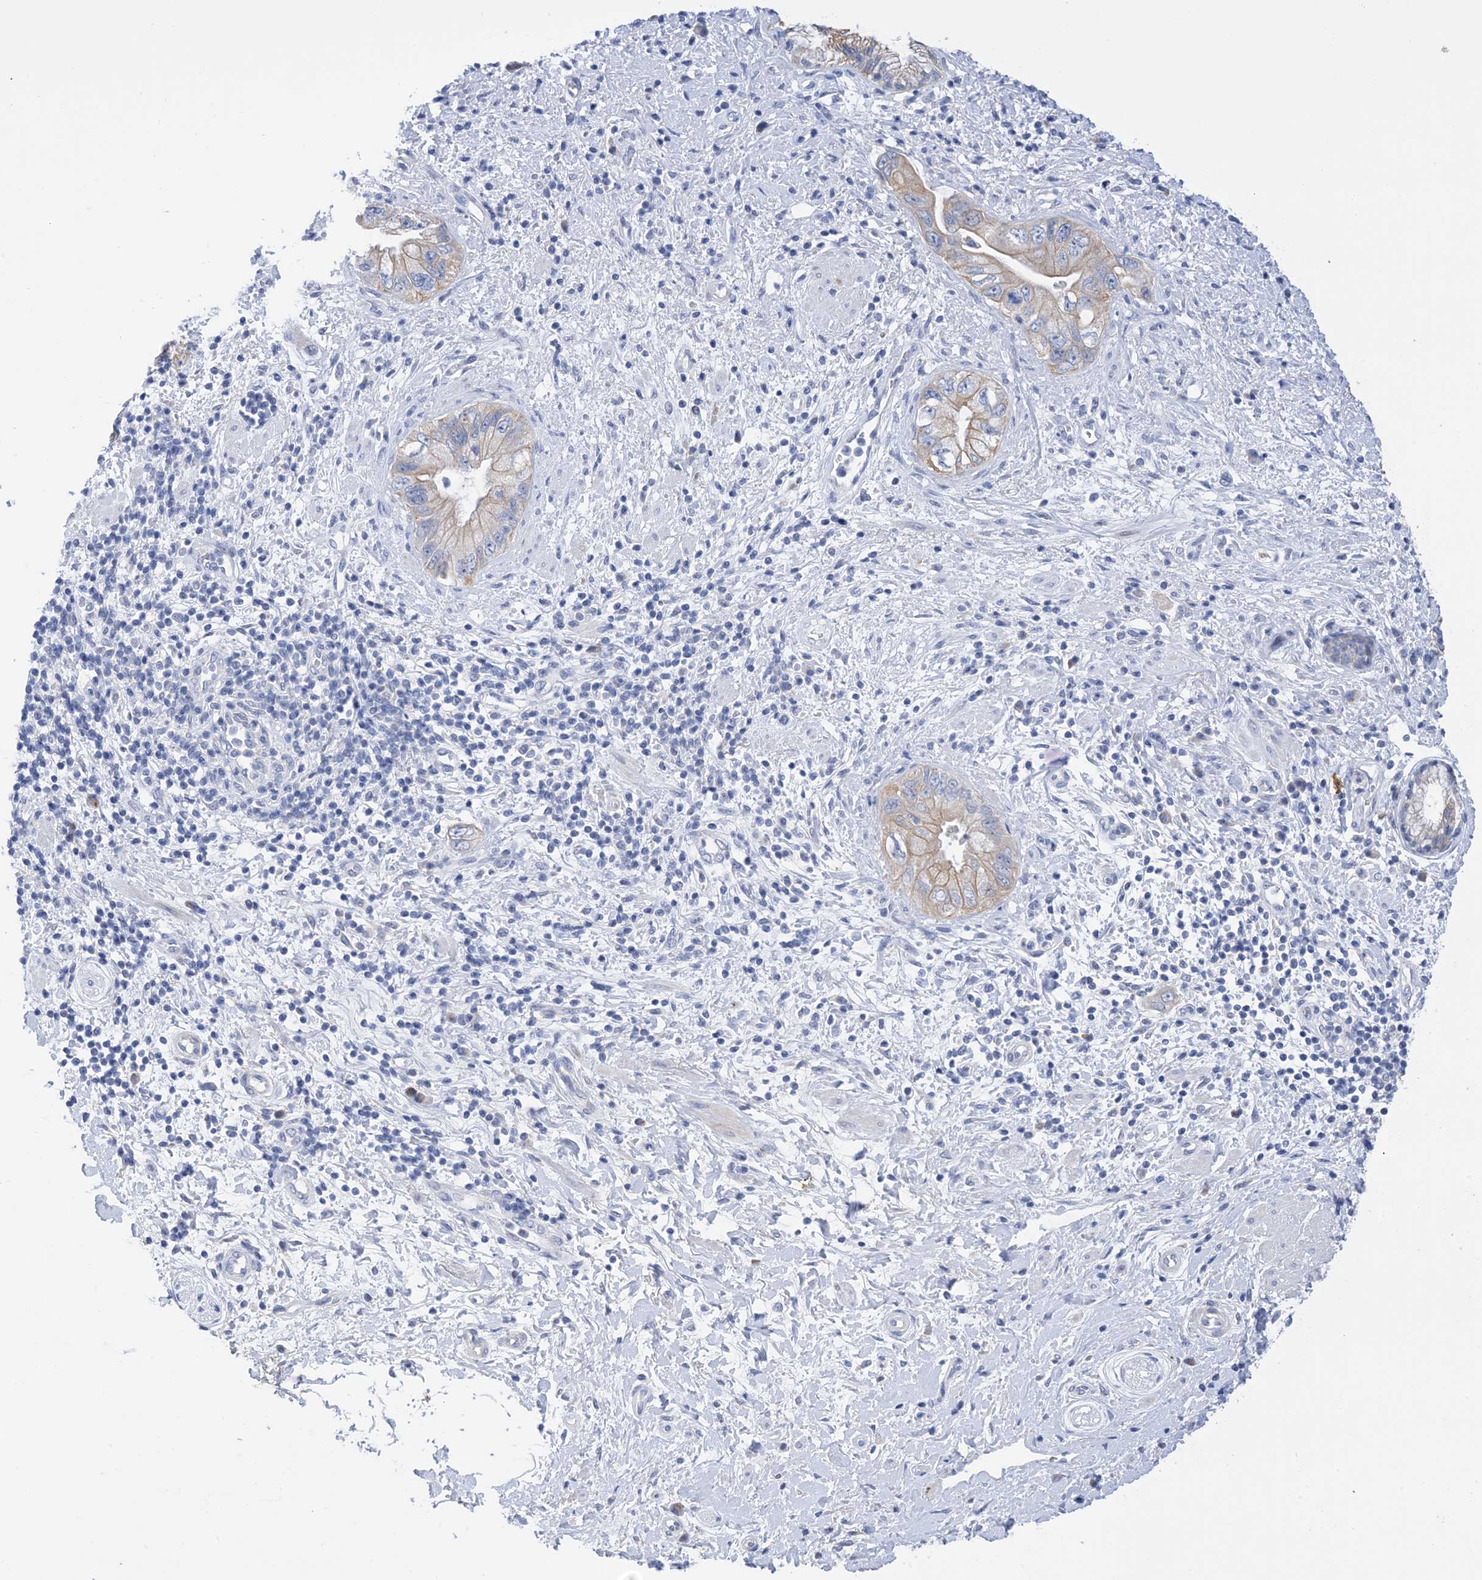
{"staining": {"intensity": "moderate", "quantity": ">75%", "location": "cytoplasmic/membranous"}, "tissue": "pancreatic cancer", "cell_type": "Tumor cells", "image_type": "cancer", "snomed": [{"axis": "morphology", "description": "Adenocarcinoma, NOS"}, {"axis": "topography", "description": "Pancreas"}], "caption": "Pancreatic cancer (adenocarcinoma) was stained to show a protein in brown. There is medium levels of moderate cytoplasmic/membranous positivity in approximately >75% of tumor cells.", "gene": "PLK4", "patient": {"sex": "female", "age": 73}}